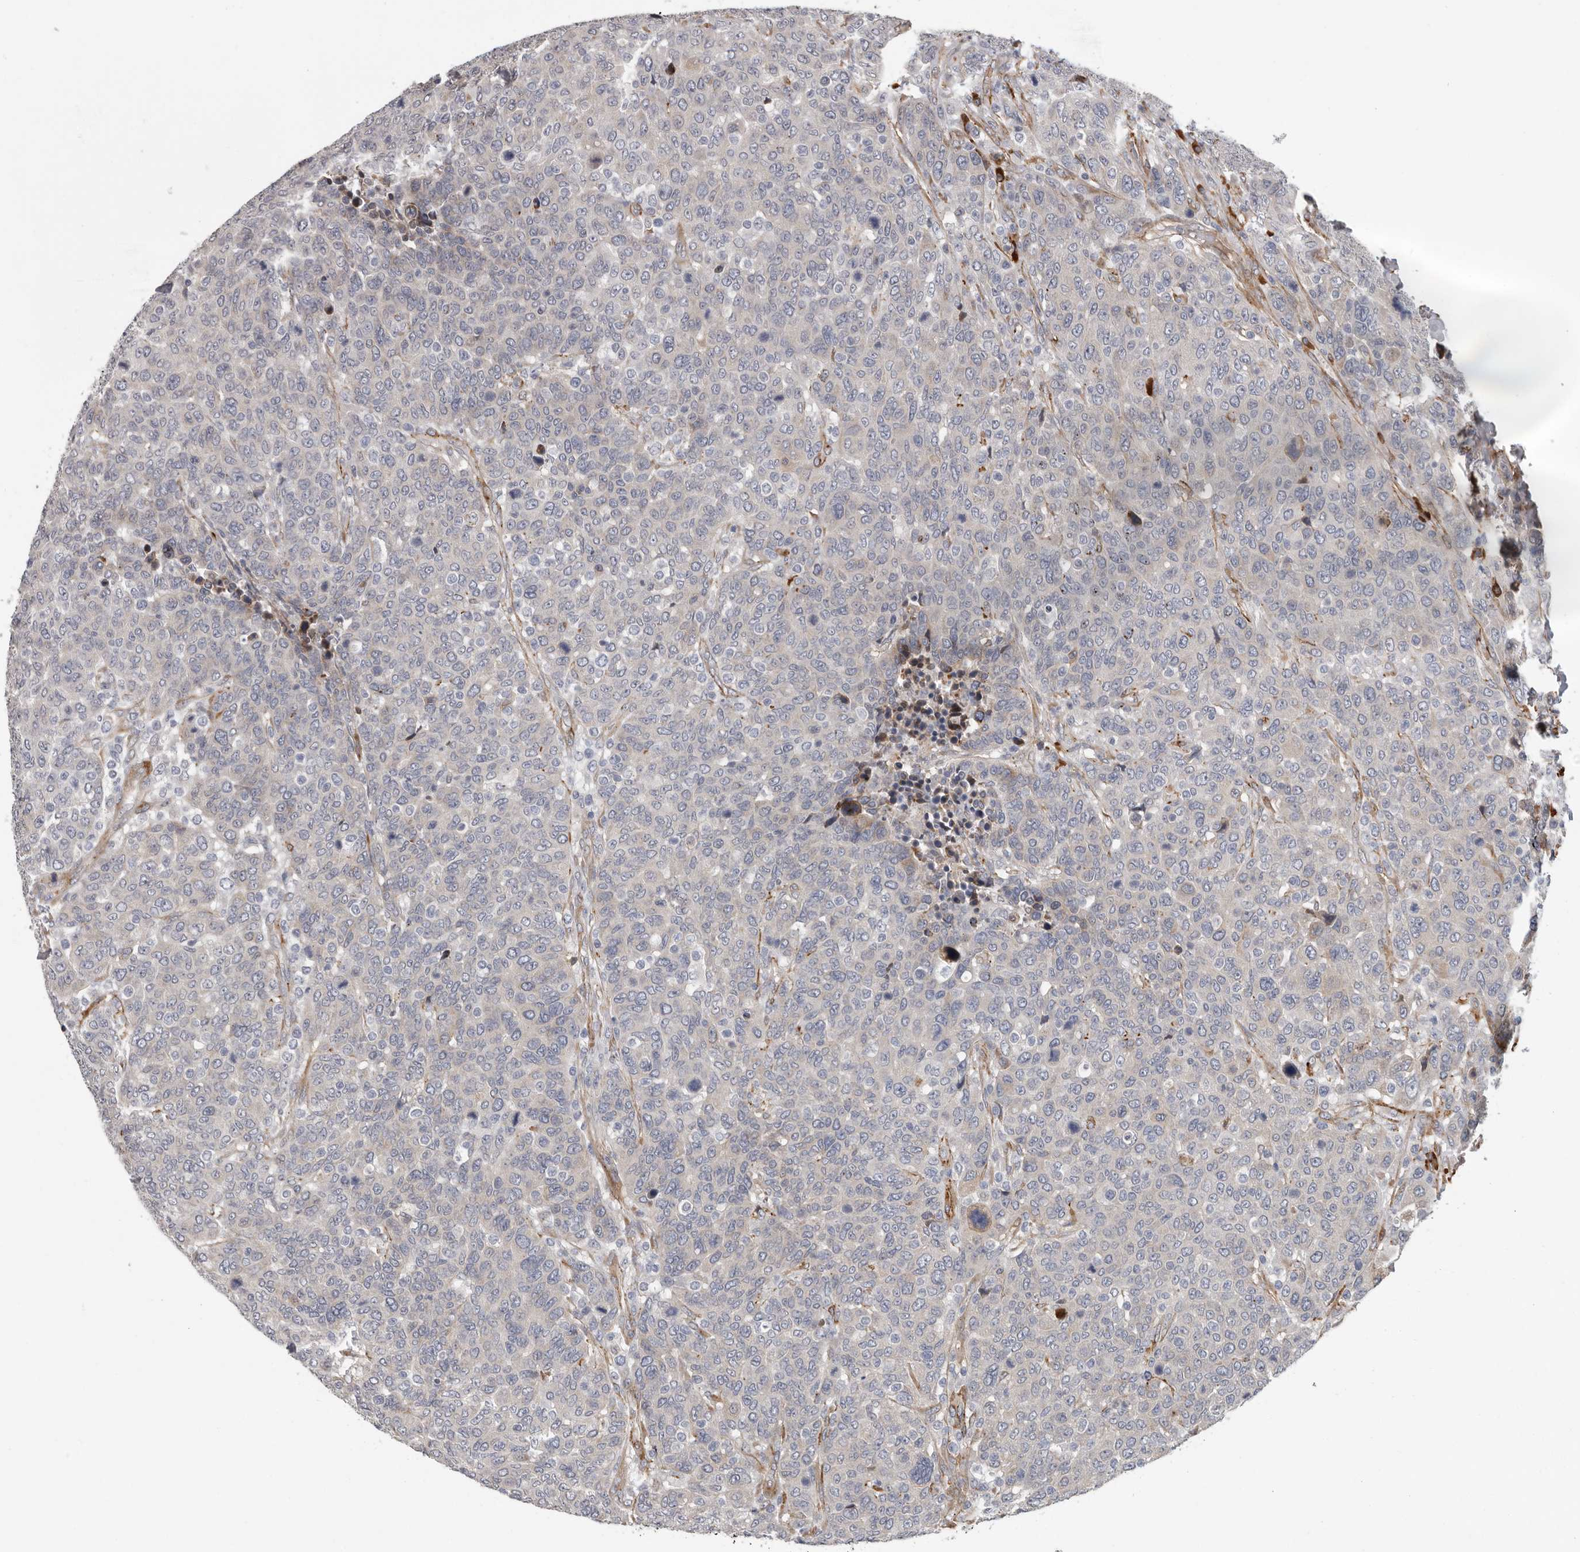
{"staining": {"intensity": "negative", "quantity": "none", "location": "none"}, "tissue": "breast cancer", "cell_type": "Tumor cells", "image_type": "cancer", "snomed": [{"axis": "morphology", "description": "Duct carcinoma"}, {"axis": "topography", "description": "Breast"}], "caption": "Tumor cells show no significant expression in breast cancer (infiltrating ductal carcinoma).", "gene": "ATXN3L", "patient": {"sex": "female", "age": 37}}